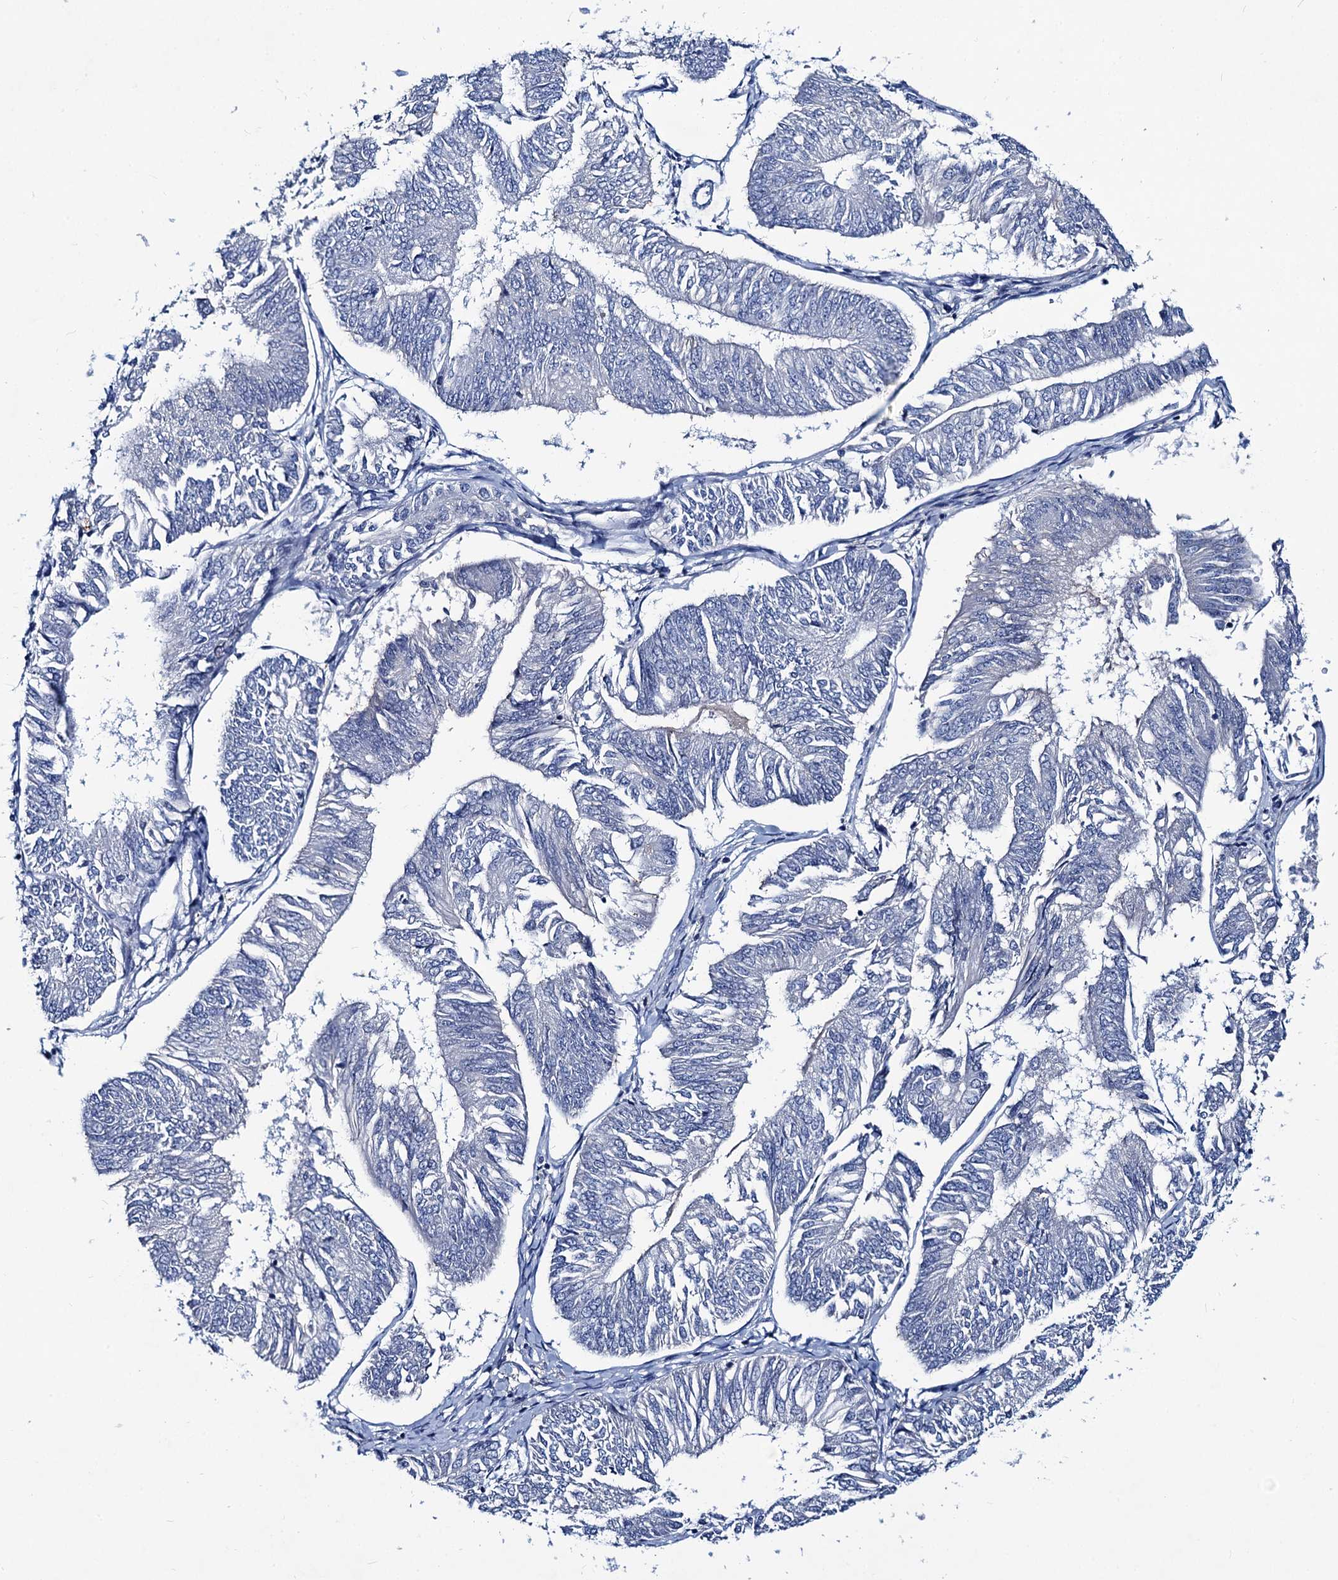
{"staining": {"intensity": "negative", "quantity": "none", "location": "none"}, "tissue": "endometrial cancer", "cell_type": "Tumor cells", "image_type": "cancer", "snomed": [{"axis": "morphology", "description": "Adenocarcinoma, NOS"}, {"axis": "topography", "description": "Endometrium"}], "caption": "Endometrial cancer was stained to show a protein in brown. There is no significant expression in tumor cells. Nuclei are stained in blue.", "gene": "RTKN2", "patient": {"sex": "female", "age": 58}}